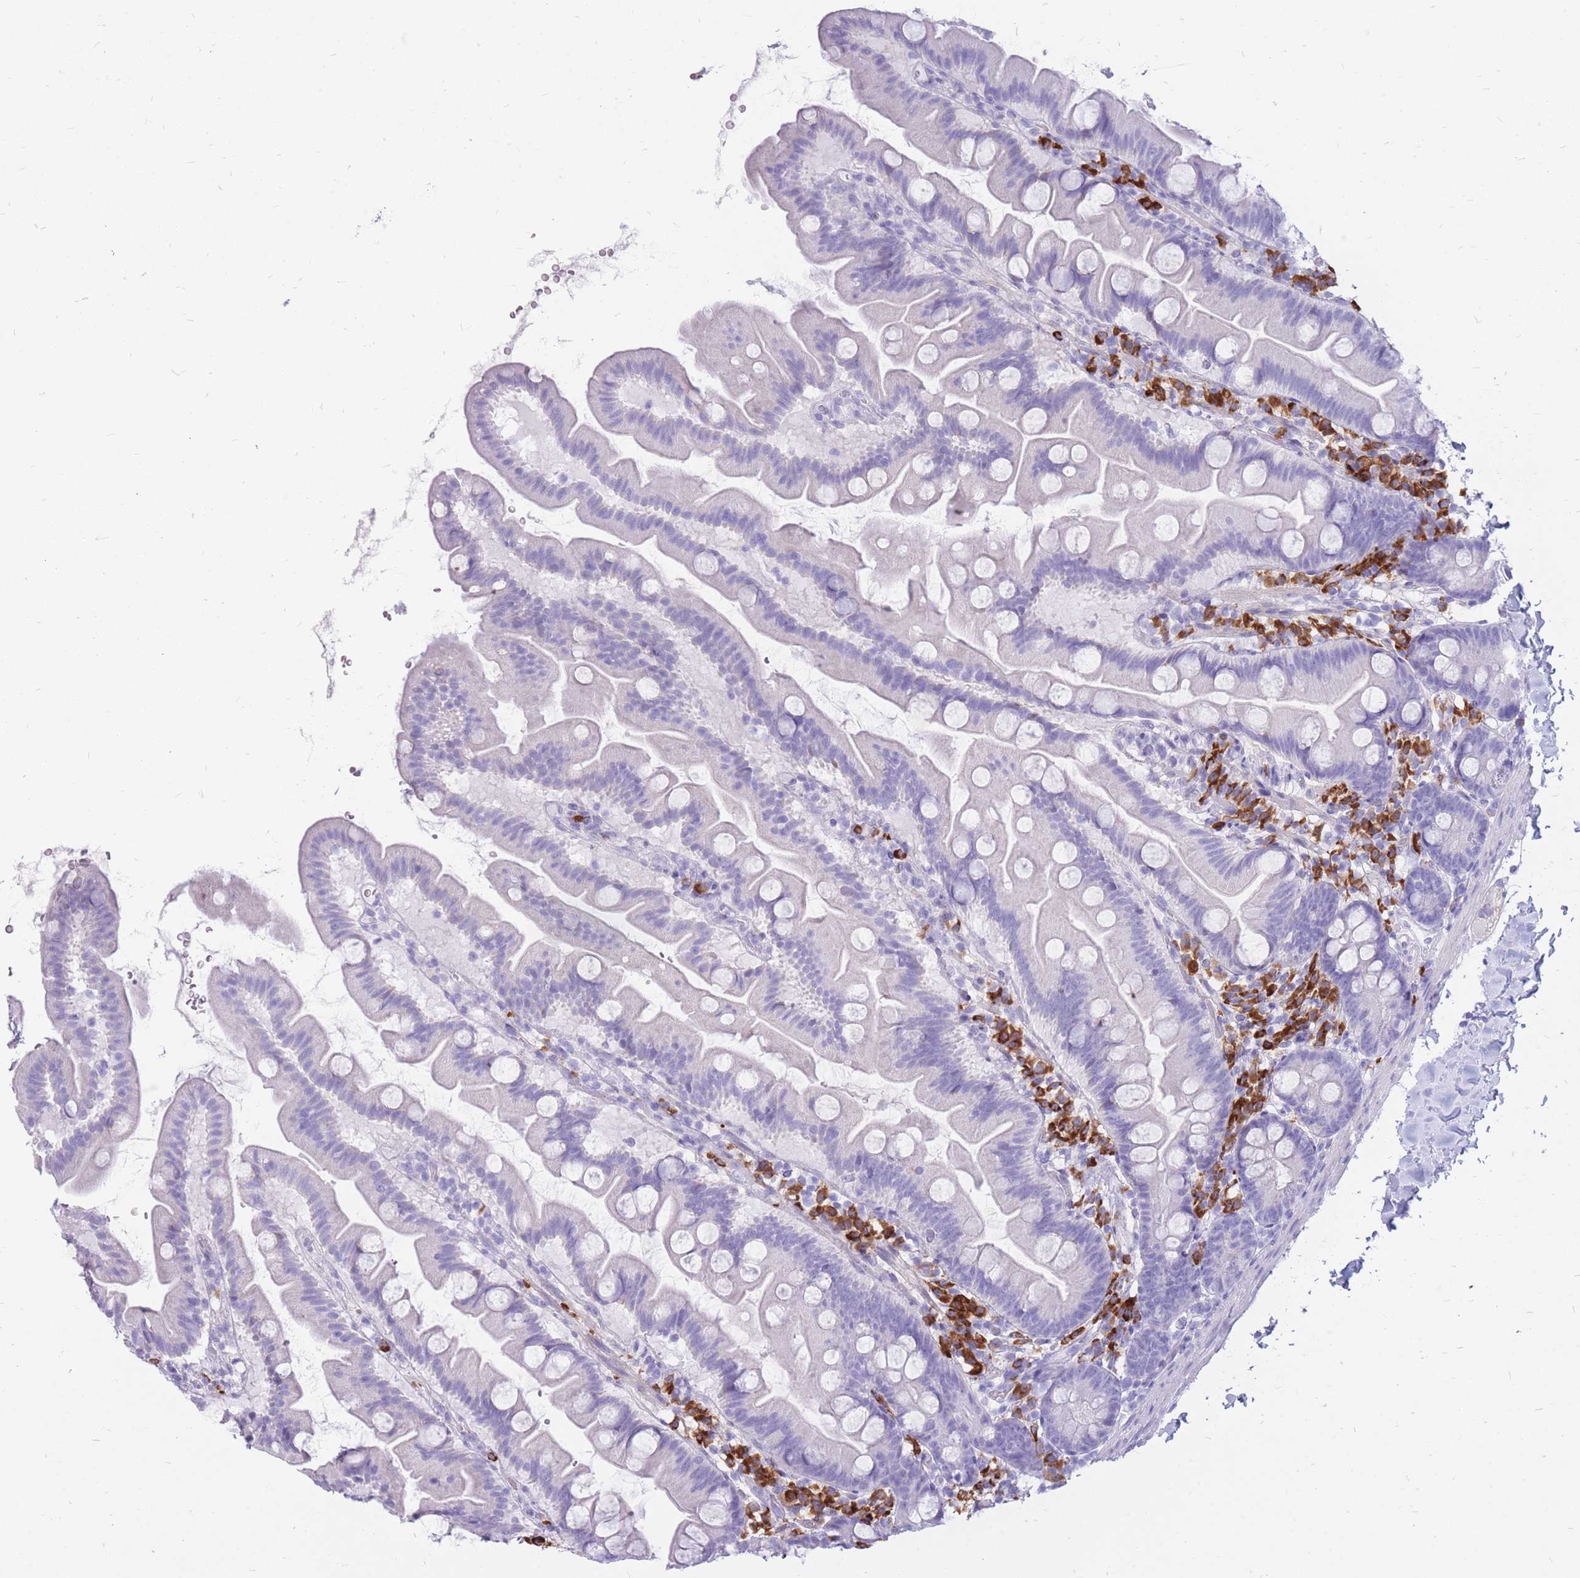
{"staining": {"intensity": "negative", "quantity": "none", "location": "none"}, "tissue": "small intestine", "cell_type": "Glandular cells", "image_type": "normal", "snomed": [{"axis": "morphology", "description": "Normal tissue, NOS"}, {"axis": "topography", "description": "Small intestine"}], "caption": "The histopathology image reveals no staining of glandular cells in normal small intestine. (IHC, brightfield microscopy, high magnification).", "gene": "ZFP37", "patient": {"sex": "female", "age": 68}}